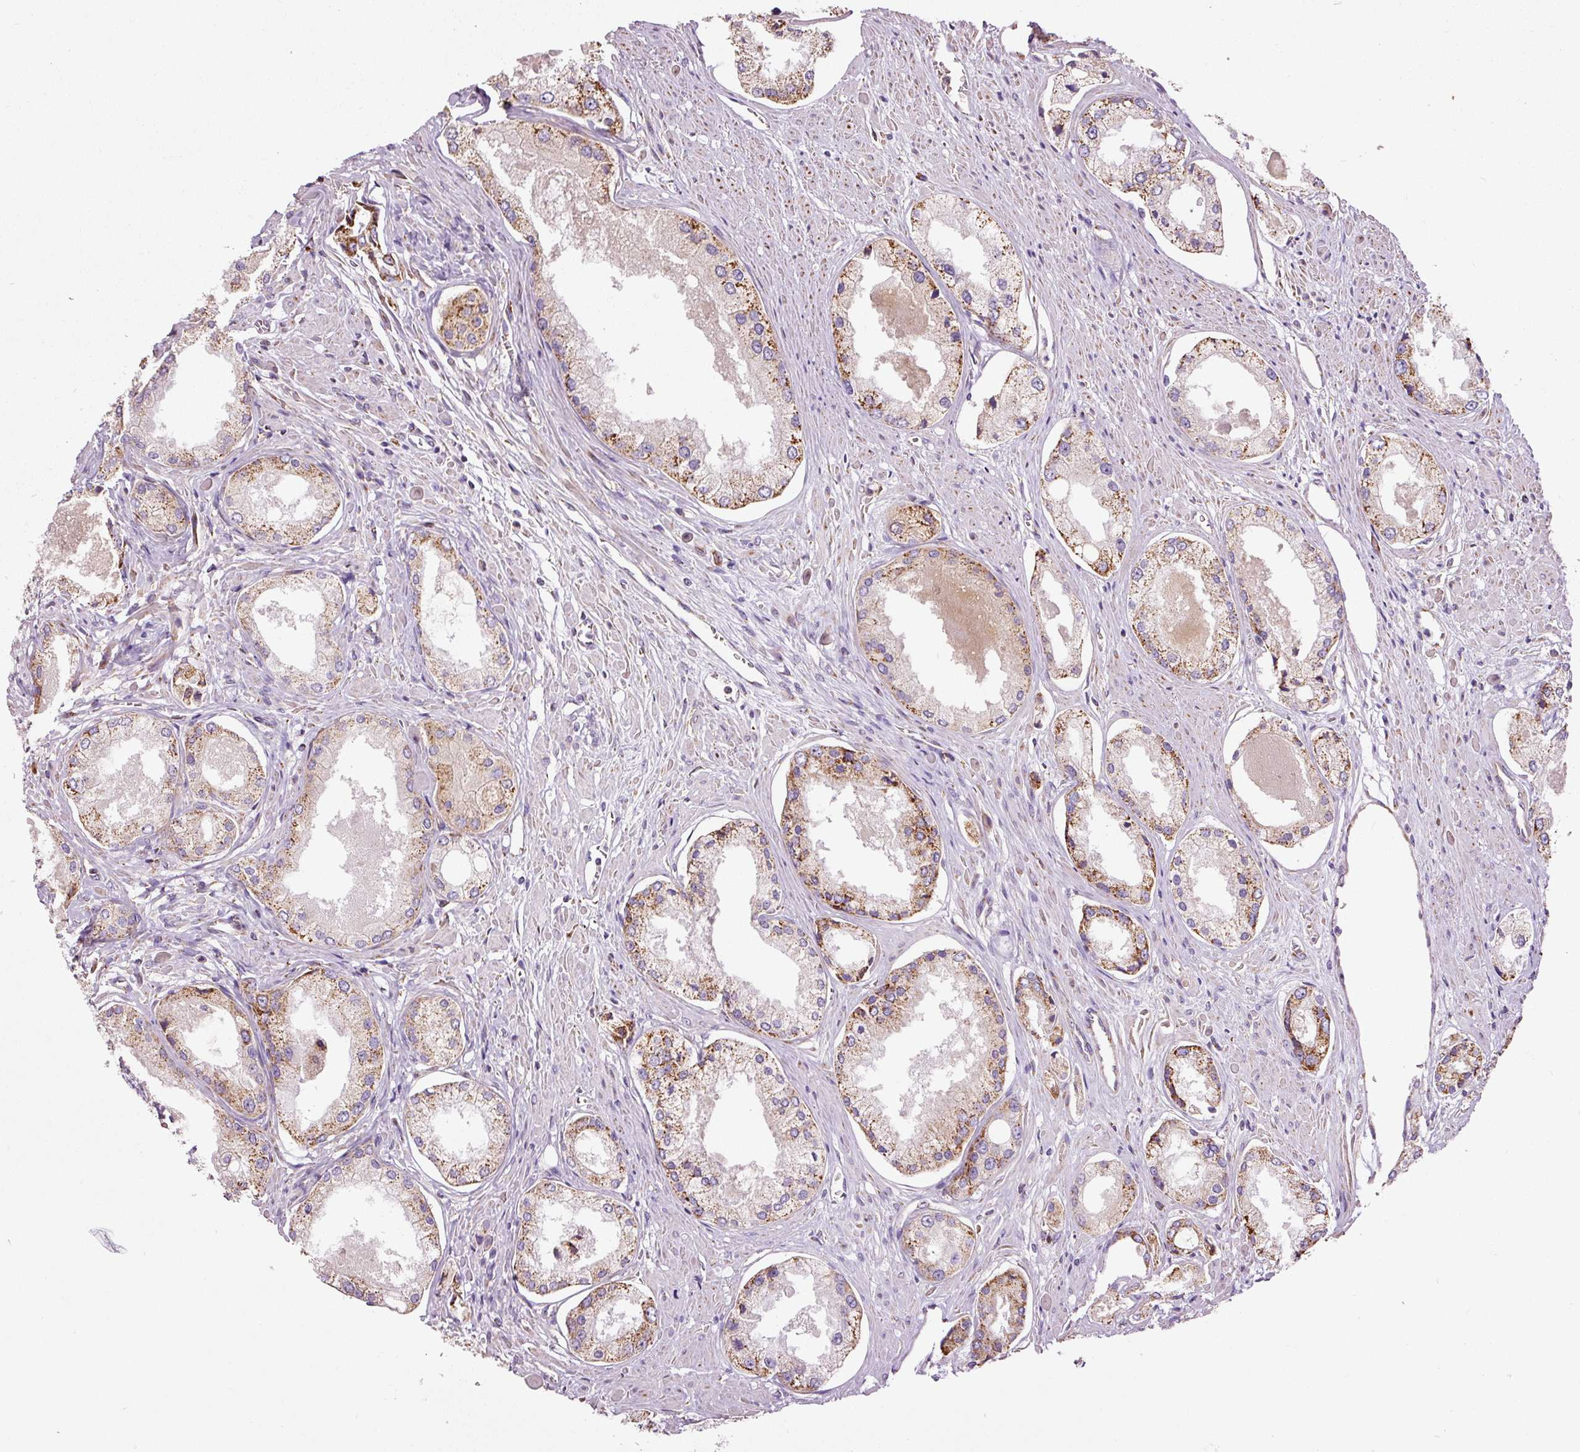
{"staining": {"intensity": "moderate", "quantity": ">75%", "location": "cytoplasmic/membranous"}, "tissue": "prostate cancer", "cell_type": "Tumor cells", "image_type": "cancer", "snomed": [{"axis": "morphology", "description": "Adenocarcinoma, Low grade"}, {"axis": "topography", "description": "Prostate"}], "caption": "Immunohistochemistry (DAB (3,3'-diaminobenzidine)) staining of human prostate low-grade adenocarcinoma demonstrates moderate cytoplasmic/membranous protein expression in about >75% of tumor cells.", "gene": "NDUFB4", "patient": {"sex": "male", "age": 68}}